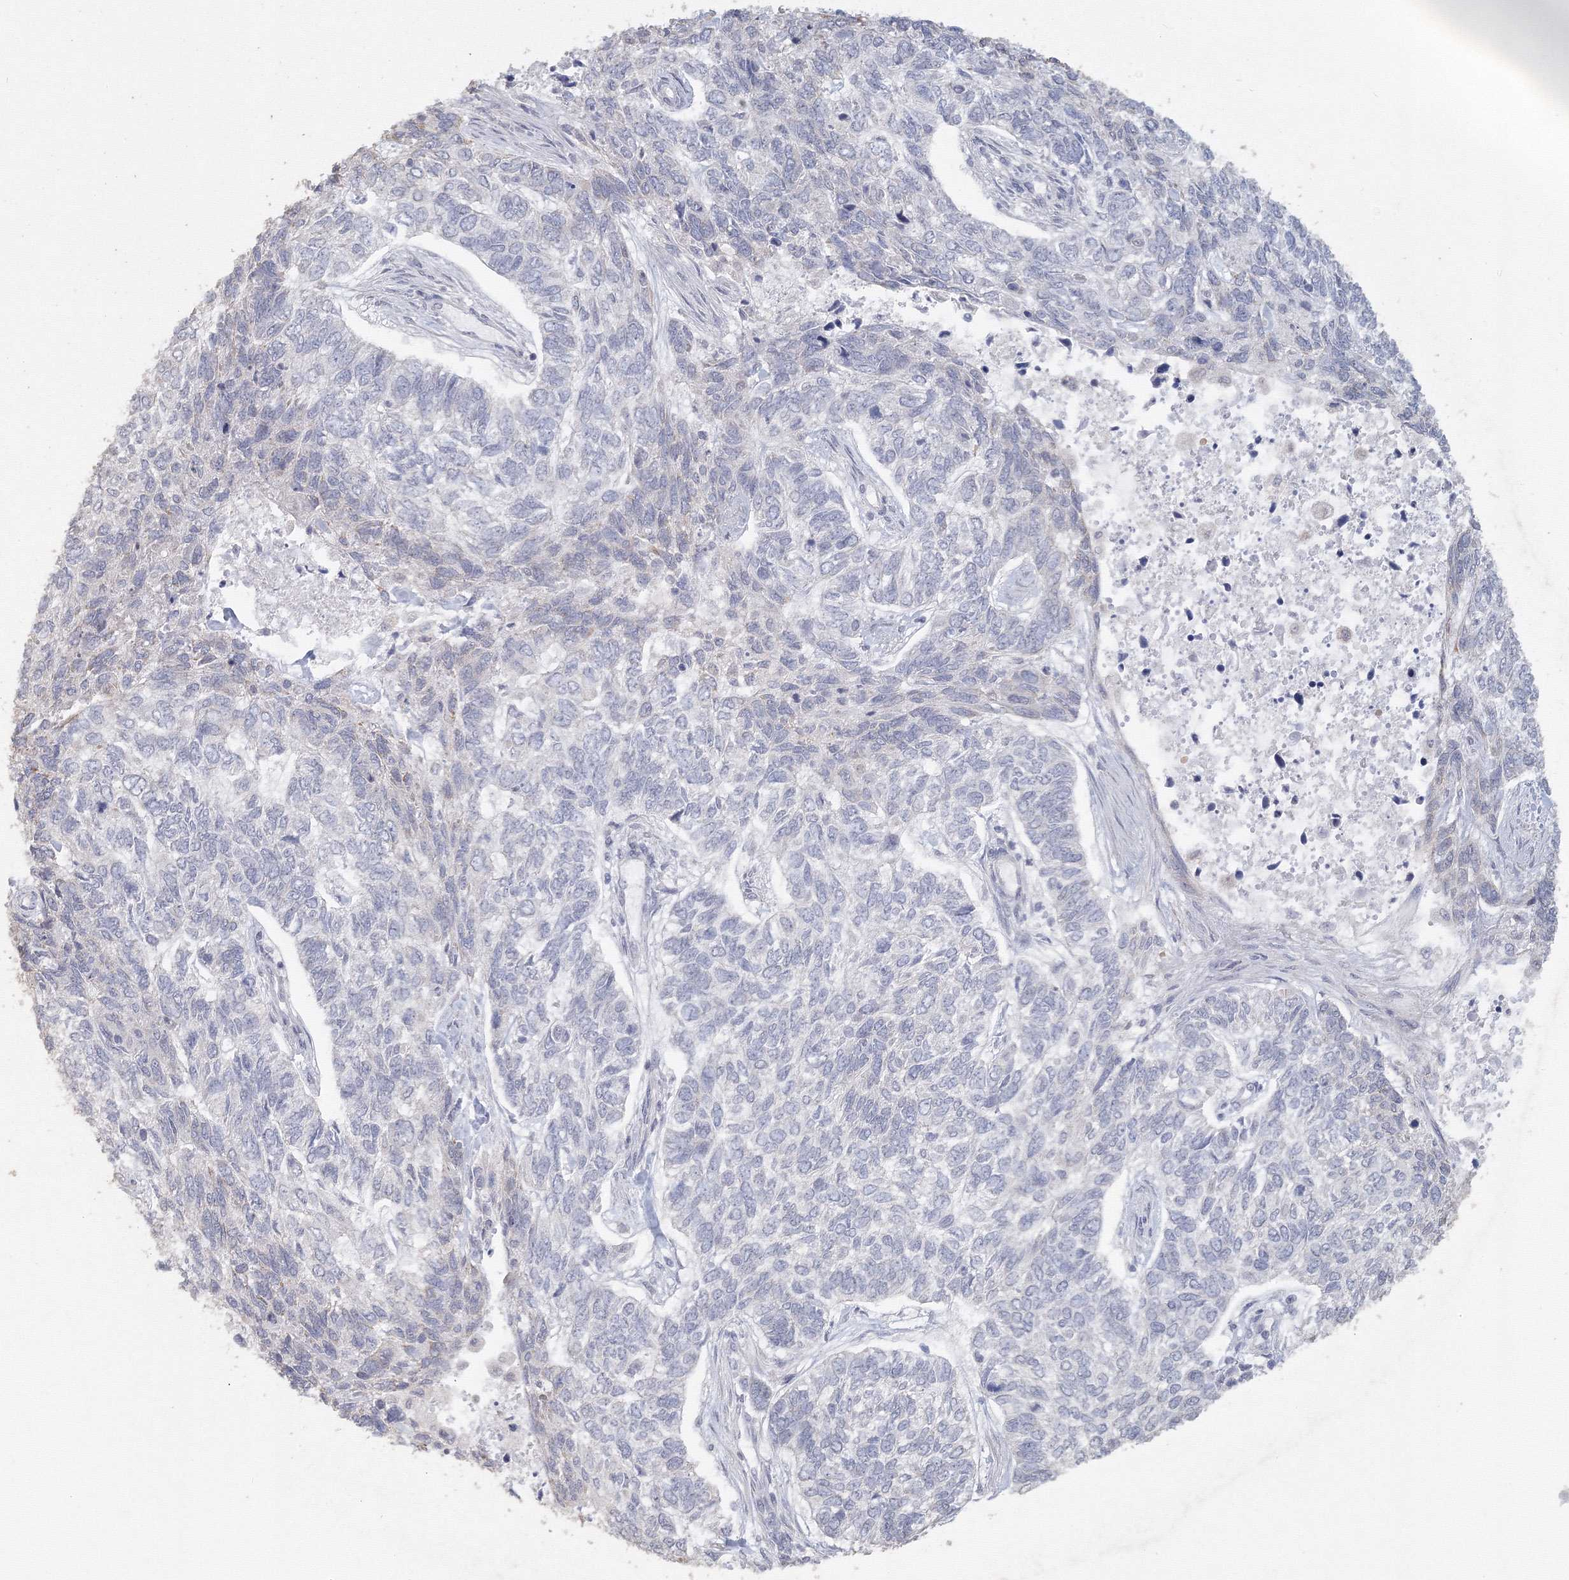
{"staining": {"intensity": "negative", "quantity": "none", "location": "none"}, "tissue": "skin cancer", "cell_type": "Tumor cells", "image_type": "cancer", "snomed": [{"axis": "morphology", "description": "Basal cell carcinoma"}, {"axis": "topography", "description": "Skin"}], "caption": "There is no significant positivity in tumor cells of skin cancer.", "gene": "TACC2", "patient": {"sex": "female", "age": 65}}